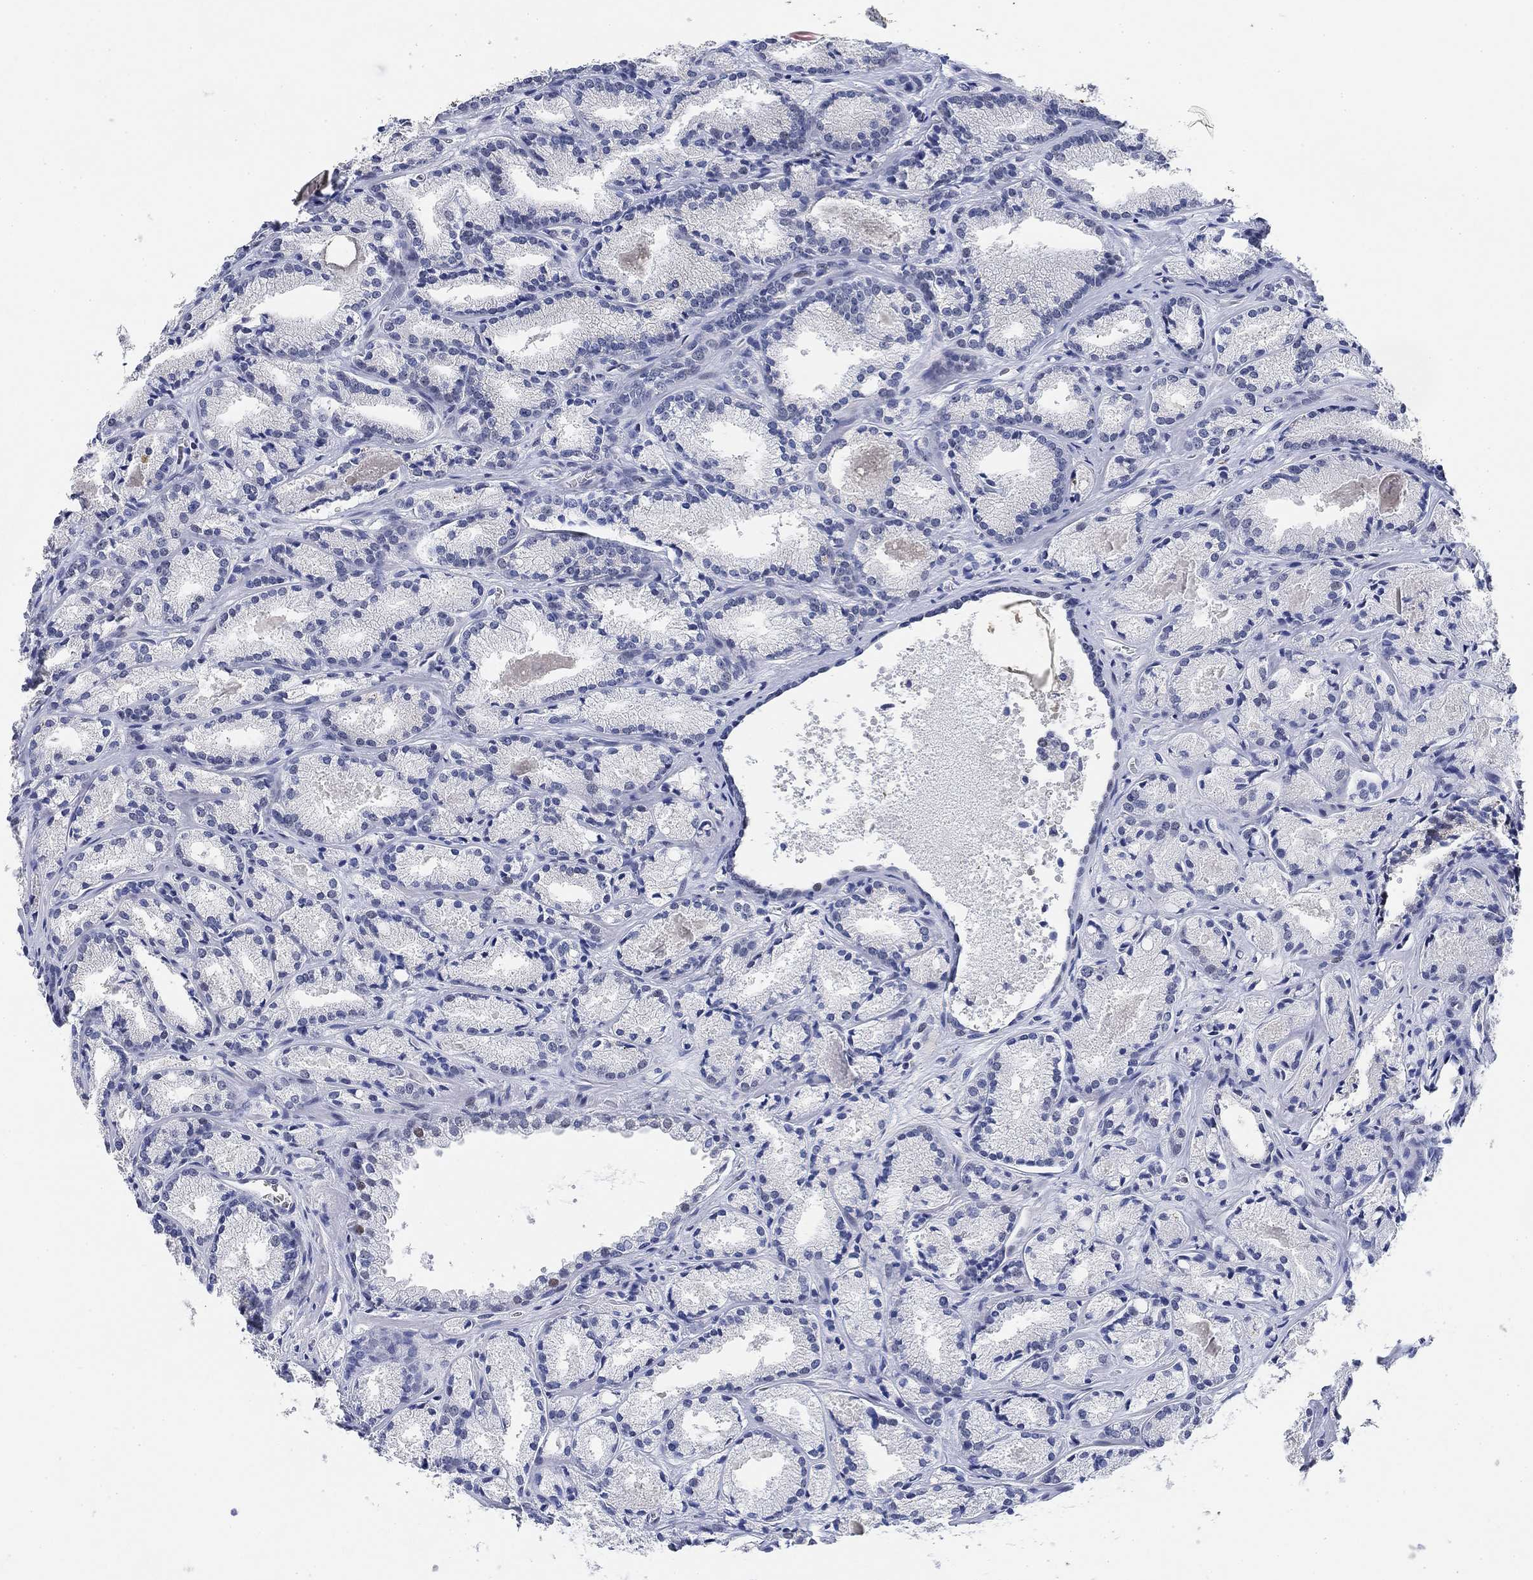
{"staining": {"intensity": "negative", "quantity": "none", "location": "none"}, "tissue": "prostate cancer", "cell_type": "Tumor cells", "image_type": "cancer", "snomed": [{"axis": "morphology", "description": "Adenocarcinoma, NOS"}, {"axis": "morphology", "description": "Adenocarcinoma, High grade"}, {"axis": "topography", "description": "Prostate"}], "caption": "DAB (3,3'-diaminobenzidine) immunohistochemical staining of prostate cancer shows no significant positivity in tumor cells.", "gene": "PAX6", "patient": {"sex": "male", "age": 70}}